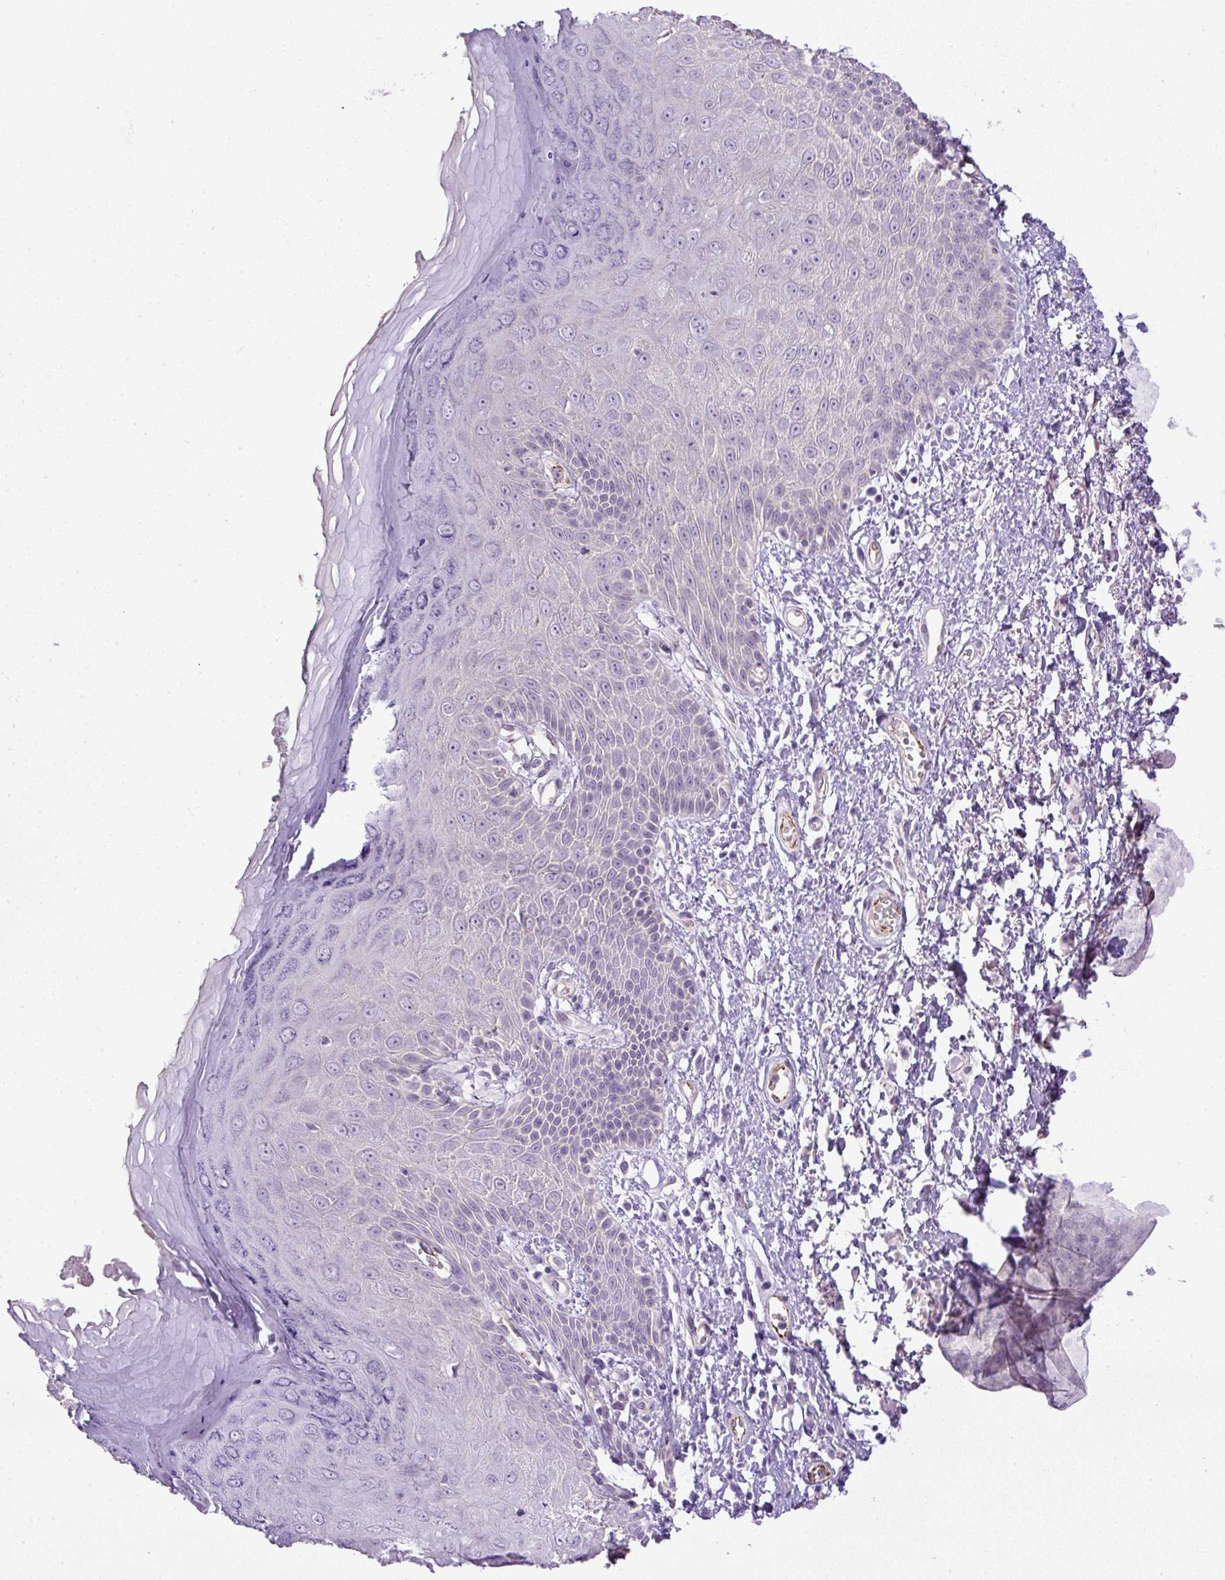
{"staining": {"intensity": "negative", "quantity": "none", "location": "none"}, "tissue": "skin", "cell_type": "Epidermal cells", "image_type": "normal", "snomed": [{"axis": "morphology", "description": "Normal tissue, NOS"}, {"axis": "topography", "description": "Anal"}, {"axis": "topography", "description": "Peripheral nerve tissue"}], "caption": "This histopathology image is of normal skin stained with immunohistochemistry (IHC) to label a protein in brown with the nuclei are counter-stained blue. There is no expression in epidermal cells.", "gene": "LEFTY1", "patient": {"sex": "male", "age": 78}}